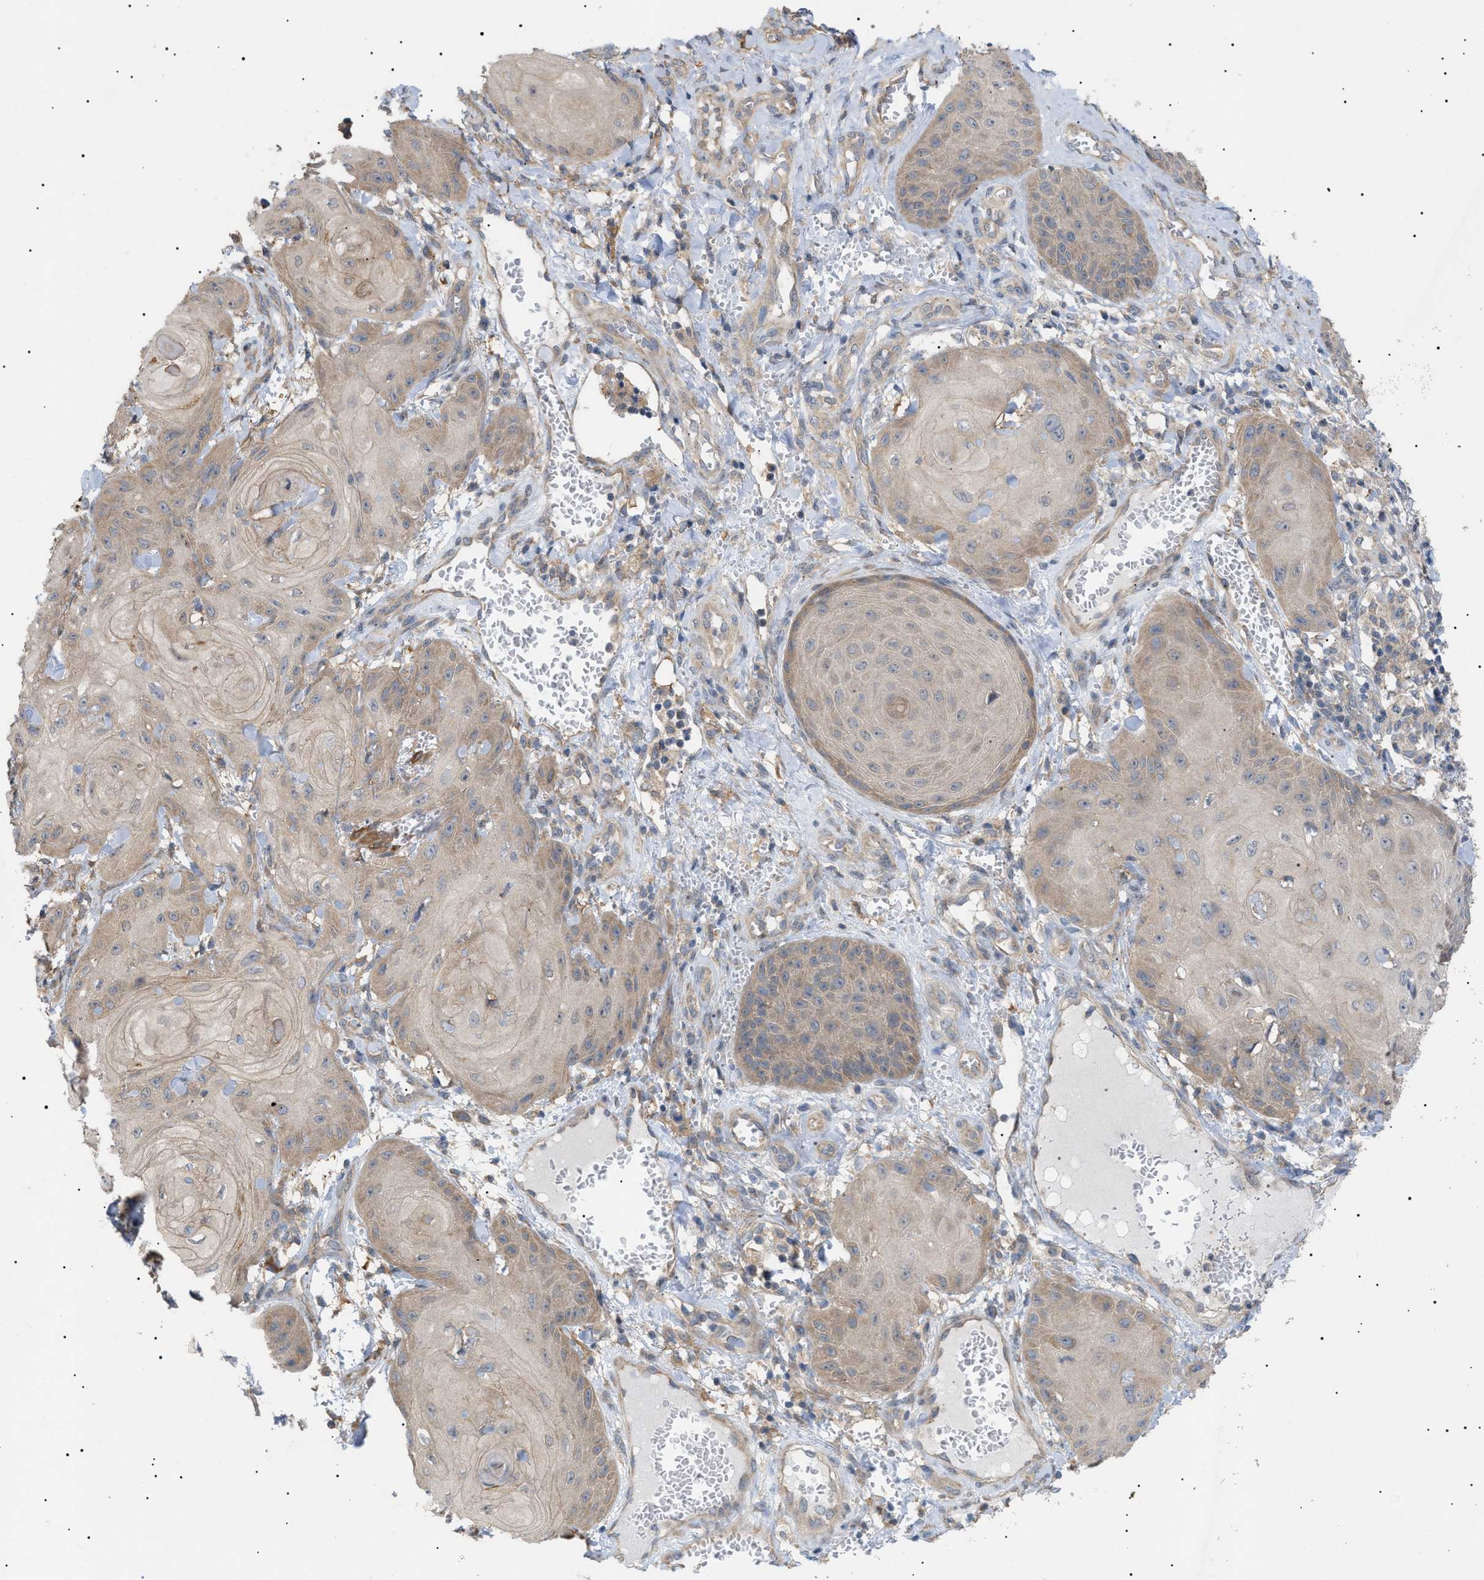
{"staining": {"intensity": "weak", "quantity": ">75%", "location": "cytoplasmic/membranous"}, "tissue": "skin cancer", "cell_type": "Tumor cells", "image_type": "cancer", "snomed": [{"axis": "morphology", "description": "Squamous cell carcinoma, NOS"}, {"axis": "topography", "description": "Skin"}], "caption": "DAB (3,3'-diaminobenzidine) immunohistochemical staining of skin cancer (squamous cell carcinoma) exhibits weak cytoplasmic/membranous protein expression in about >75% of tumor cells. (DAB IHC with brightfield microscopy, high magnification).", "gene": "IRS2", "patient": {"sex": "male", "age": 74}}